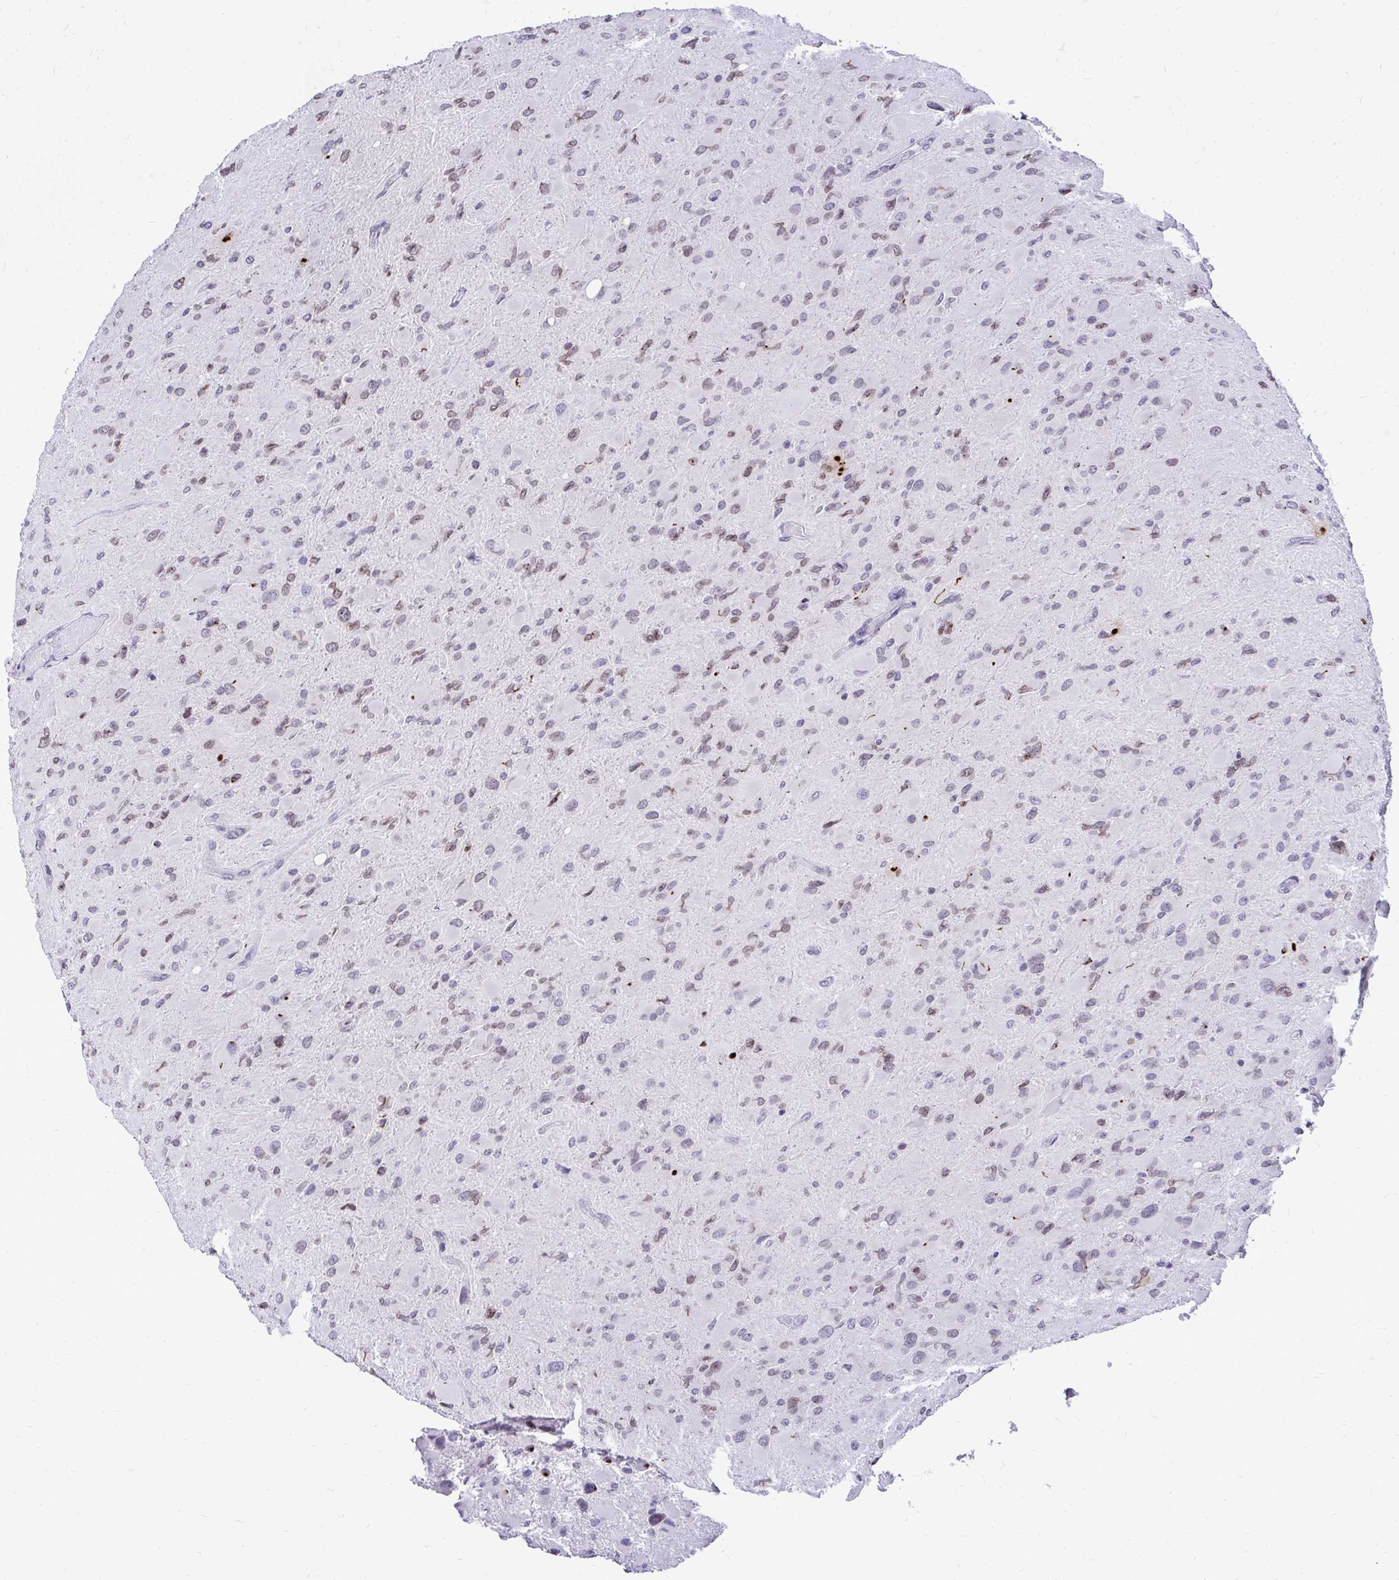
{"staining": {"intensity": "weak", "quantity": "25%-75%", "location": "cytoplasmic/membranous,nuclear"}, "tissue": "glioma", "cell_type": "Tumor cells", "image_type": "cancer", "snomed": [{"axis": "morphology", "description": "Glioma, malignant, High grade"}, {"axis": "topography", "description": "Cerebral cortex"}], "caption": "Glioma was stained to show a protein in brown. There is low levels of weak cytoplasmic/membranous and nuclear positivity in about 25%-75% of tumor cells.", "gene": "BANF1", "patient": {"sex": "female", "age": 36}}